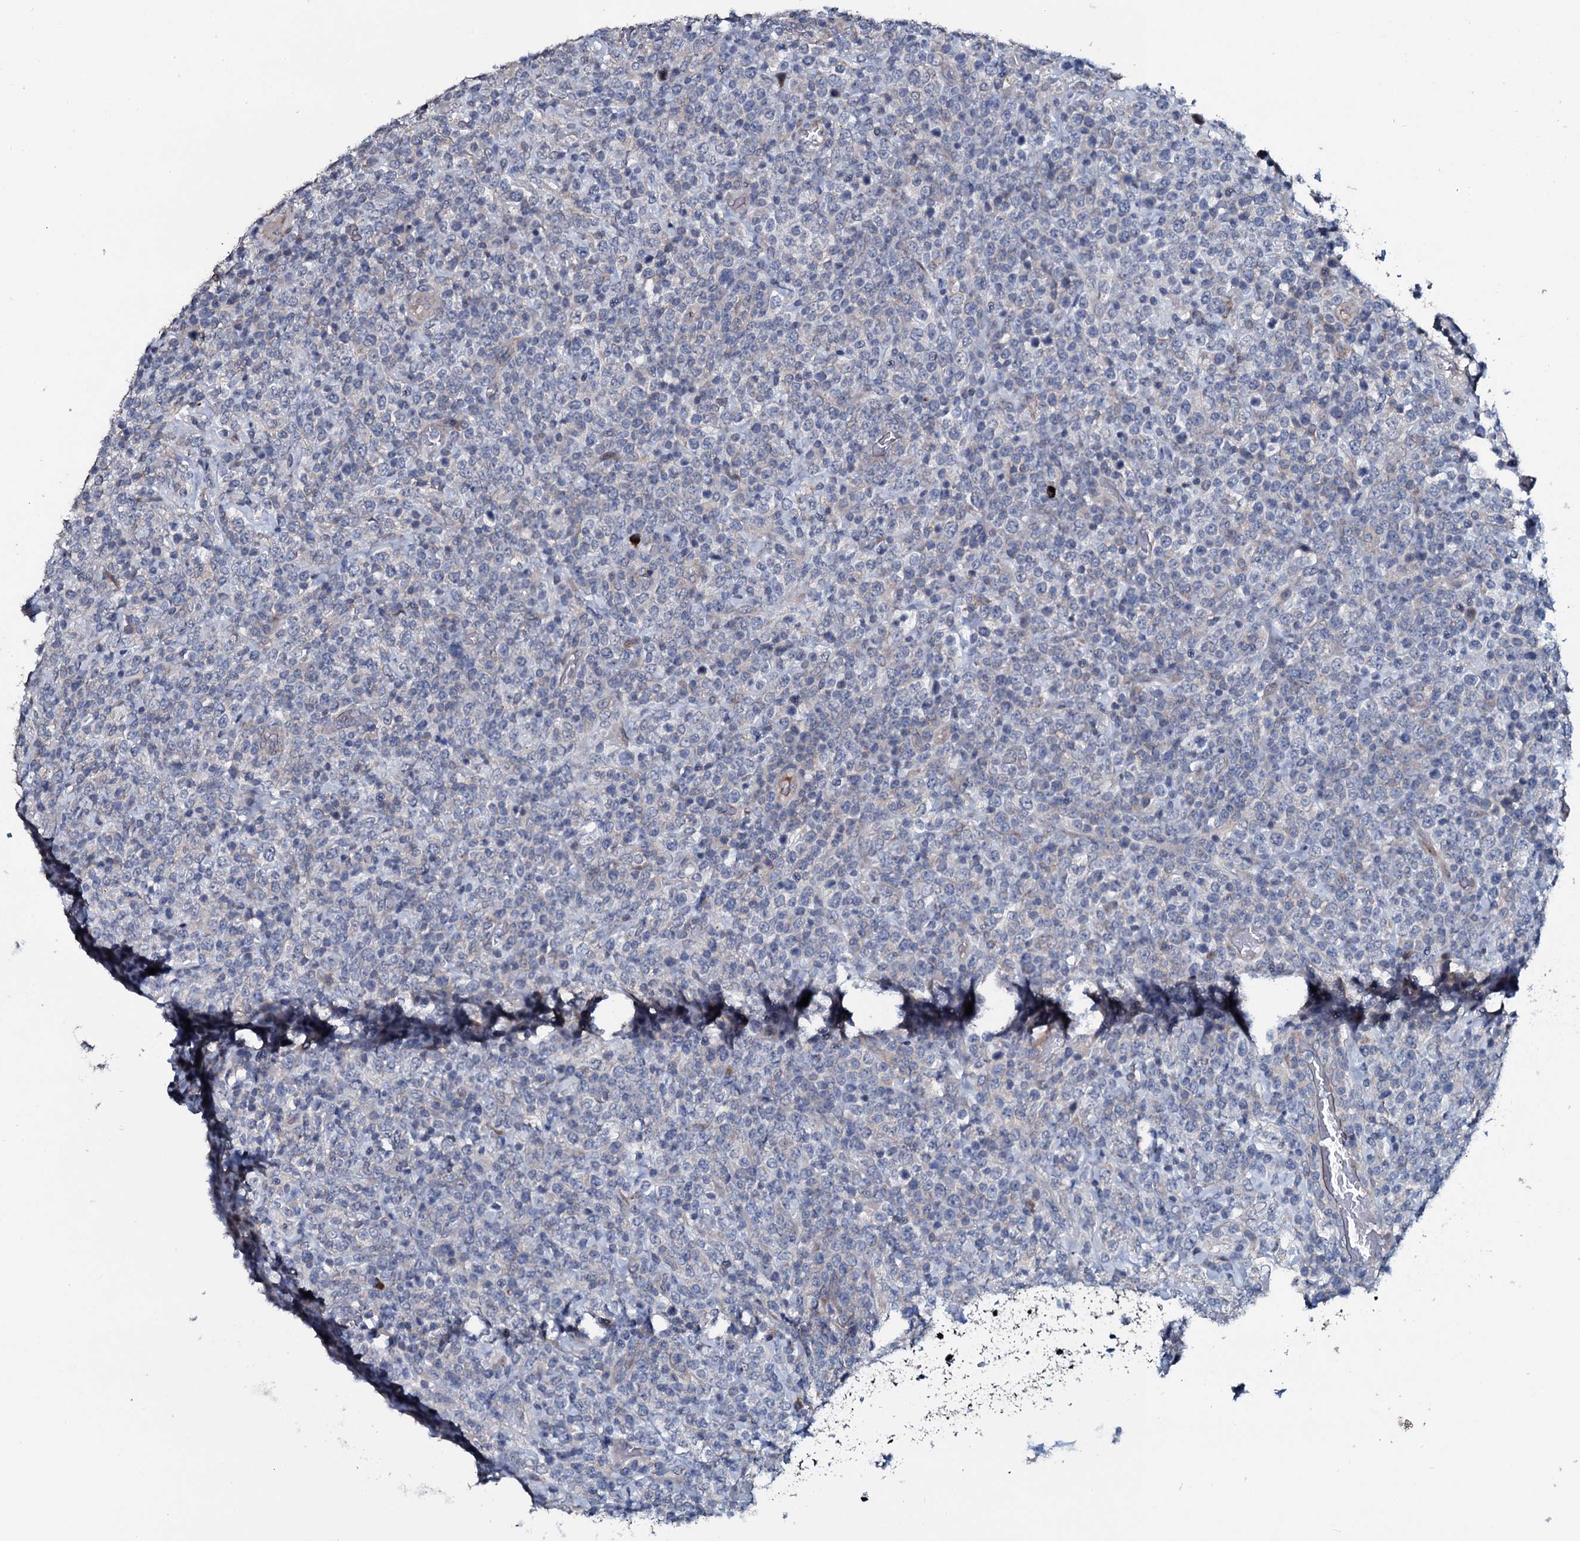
{"staining": {"intensity": "negative", "quantity": "none", "location": "none"}, "tissue": "lymphoma", "cell_type": "Tumor cells", "image_type": "cancer", "snomed": [{"axis": "morphology", "description": "Malignant lymphoma, non-Hodgkin's type, High grade"}, {"axis": "topography", "description": "Colon"}], "caption": "IHC of human lymphoma displays no staining in tumor cells.", "gene": "IL12B", "patient": {"sex": "female", "age": 53}}